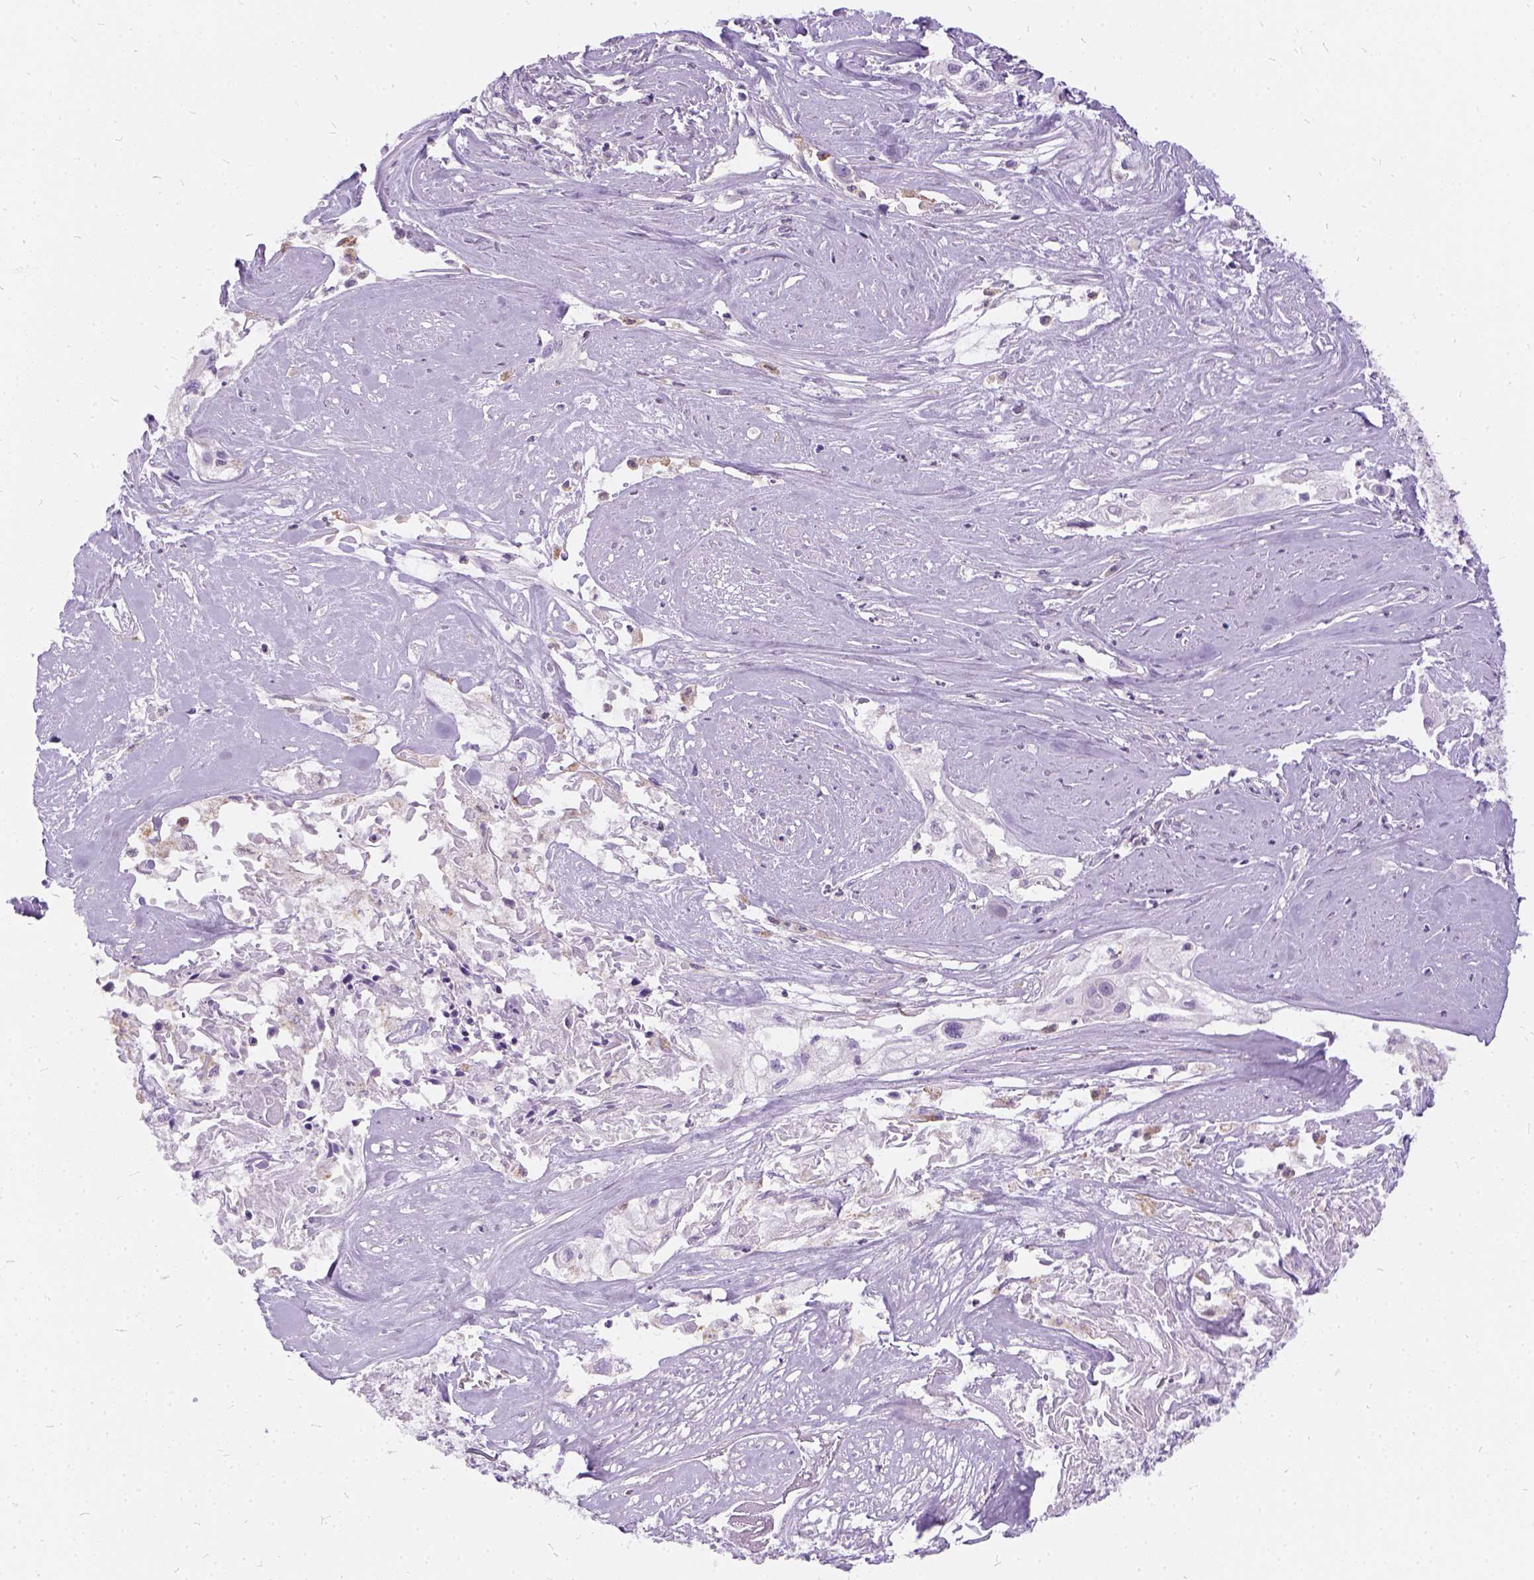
{"staining": {"intensity": "negative", "quantity": "none", "location": "none"}, "tissue": "cervical cancer", "cell_type": "Tumor cells", "image_type": "cancer", "snomed": [{"axis": "morphology", "description": "Squamous cell carcinoma, NOS"}, {"axis": "topography", "description": "Cervix"}], "caption": "Immunohistochemistry image of neoplastic tissue: cervical cancer stained with DAB shows no significant protein positivity in tumor cells.", "gene": "FDX1", "patient": {"sex": "female", "age": 49}}